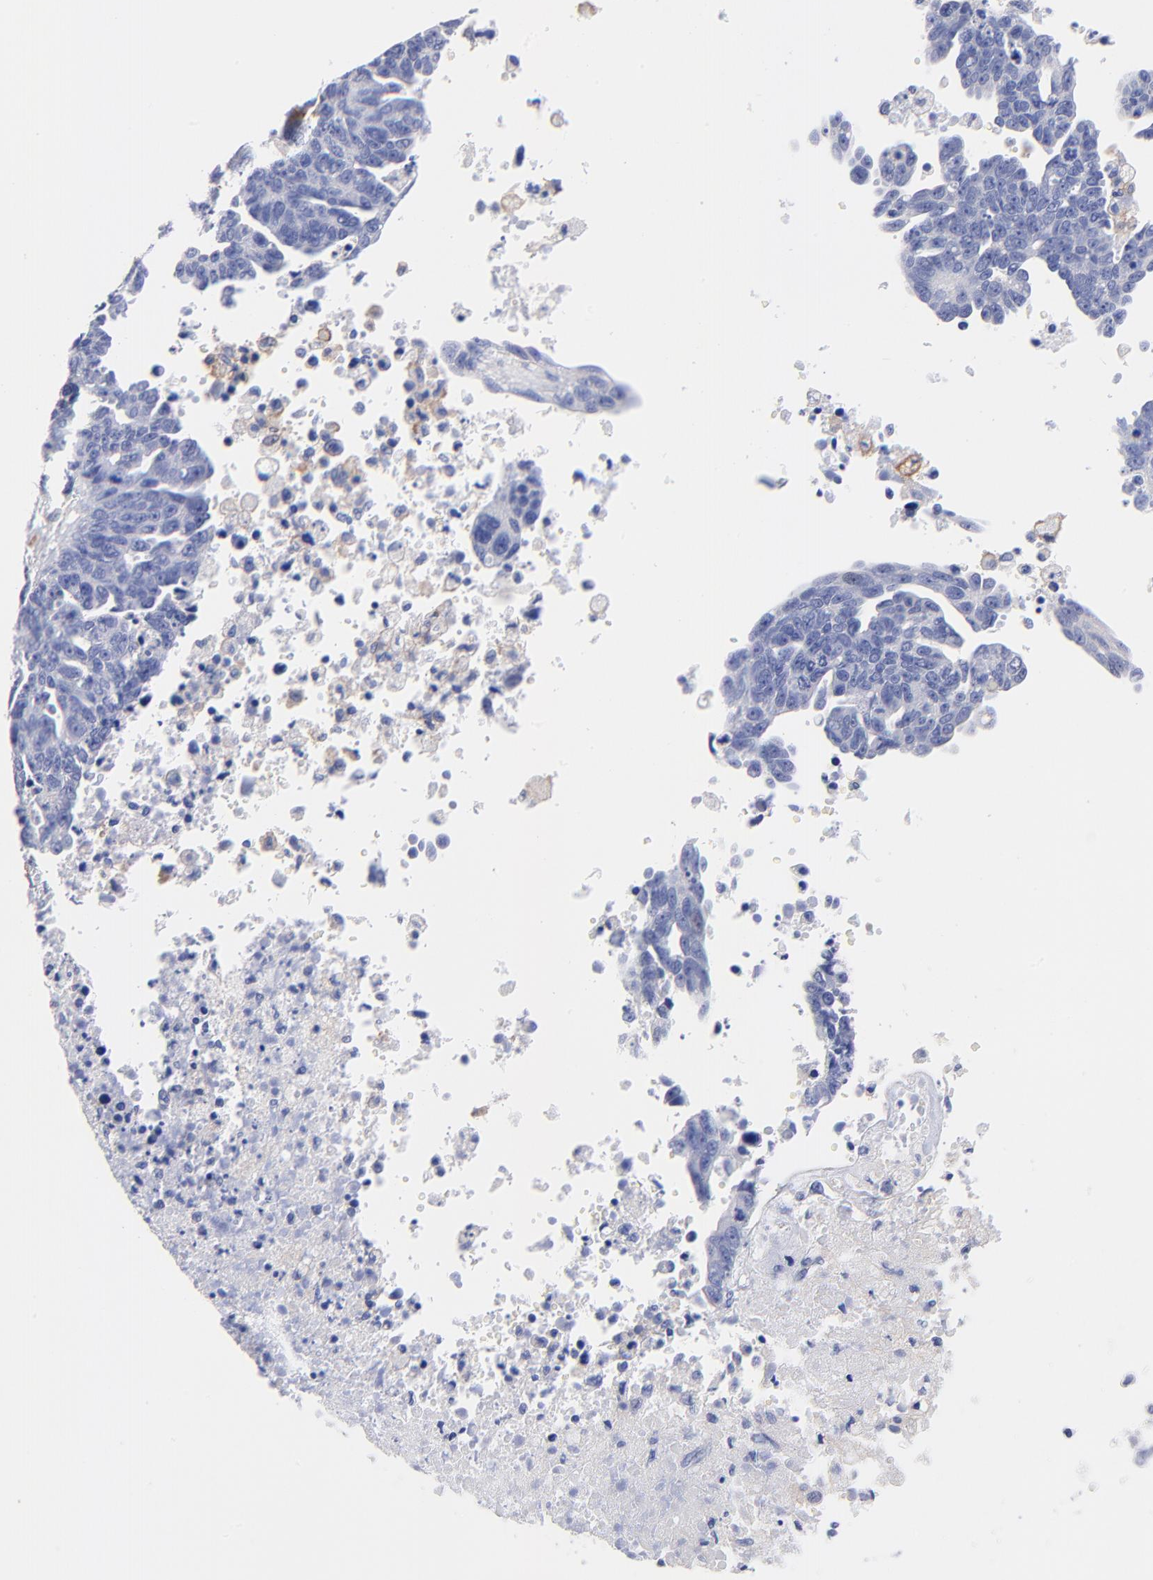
{"staining": {"intensity": "negative", "quantity": "none", "location": "none"}, "tissue": "ovarian cancer", "cell_type": "Tumor cells", "image_type": "cancer", "snomed": [{"axis": "morphology", "description": "Carcinoma, endometroid"}, {"axis": "morphology", "description": "Cystadenocarcinoma, serous, NOS"}, {"axis": "topography", "description": "Ovary"}], "caption": "This is an immunohistochemistry histopathology image of human serous cystadenocarcinoma (ovarian). There is no staining in tumor cells.", "gene": "SLC44A2", "patient": {"sex": "female", "age": 45}}